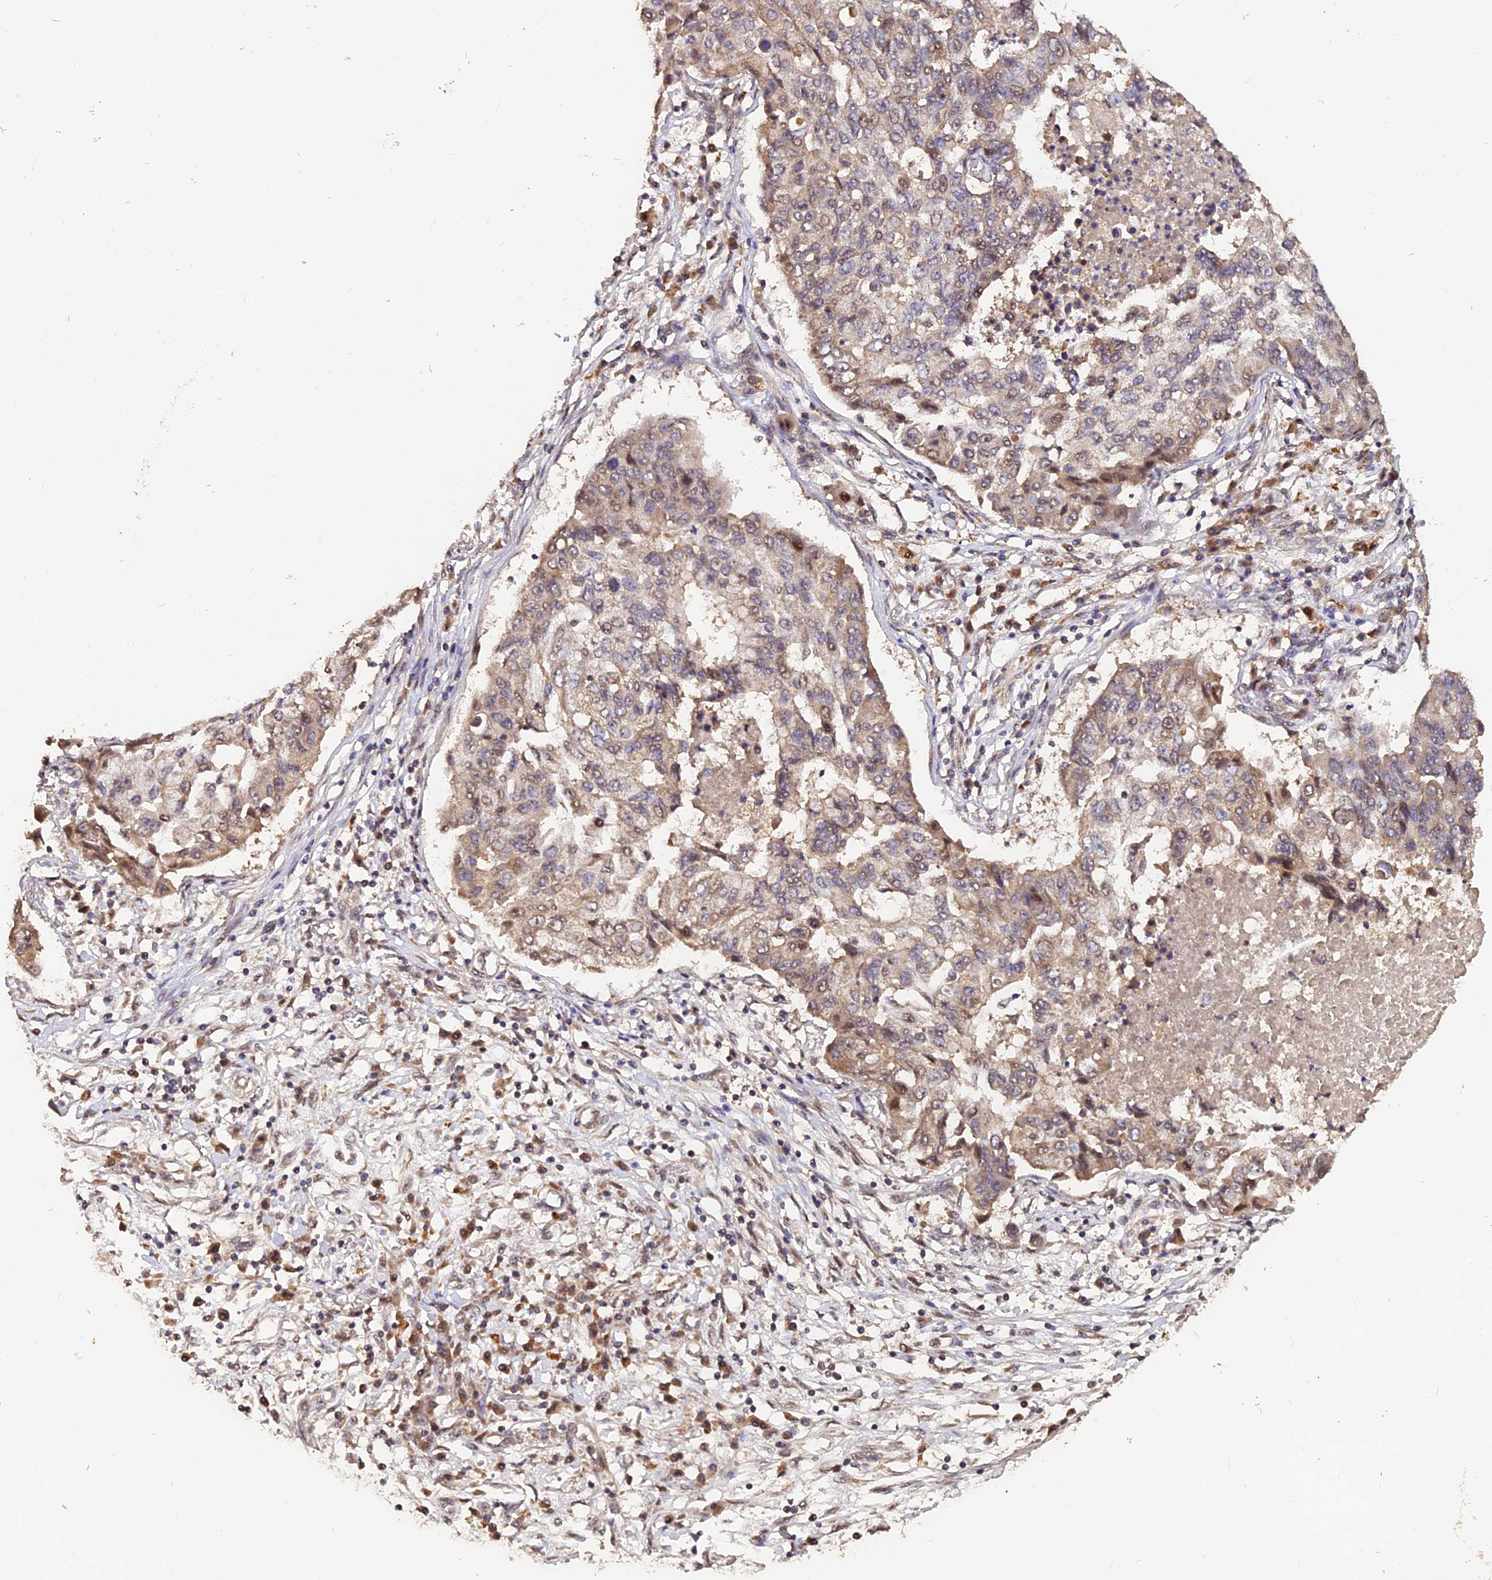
{"staining": {"intensity": "weak", "quantity": ">75%", "location": "cytoplasmic/membranous"}, "tissue": "lung cancer", "cell_type": "Tumor cells", "image_type": "cancer", "snomed": [{"axis": "morphology", "description": "Squamous cell carcinoma, NOS"}, {"axis": "topography", "description": "Lung"}], "caption": "Lung squamous cell carcinoma stained with DAB (3,3'-diaminobenzidine) IHC displays low levels of weak cytoplasmic/membranous staining in approximately >75% of tumor cells.", "gene": "TRMT1", "patient": {"sex": "male", "age": 74}}